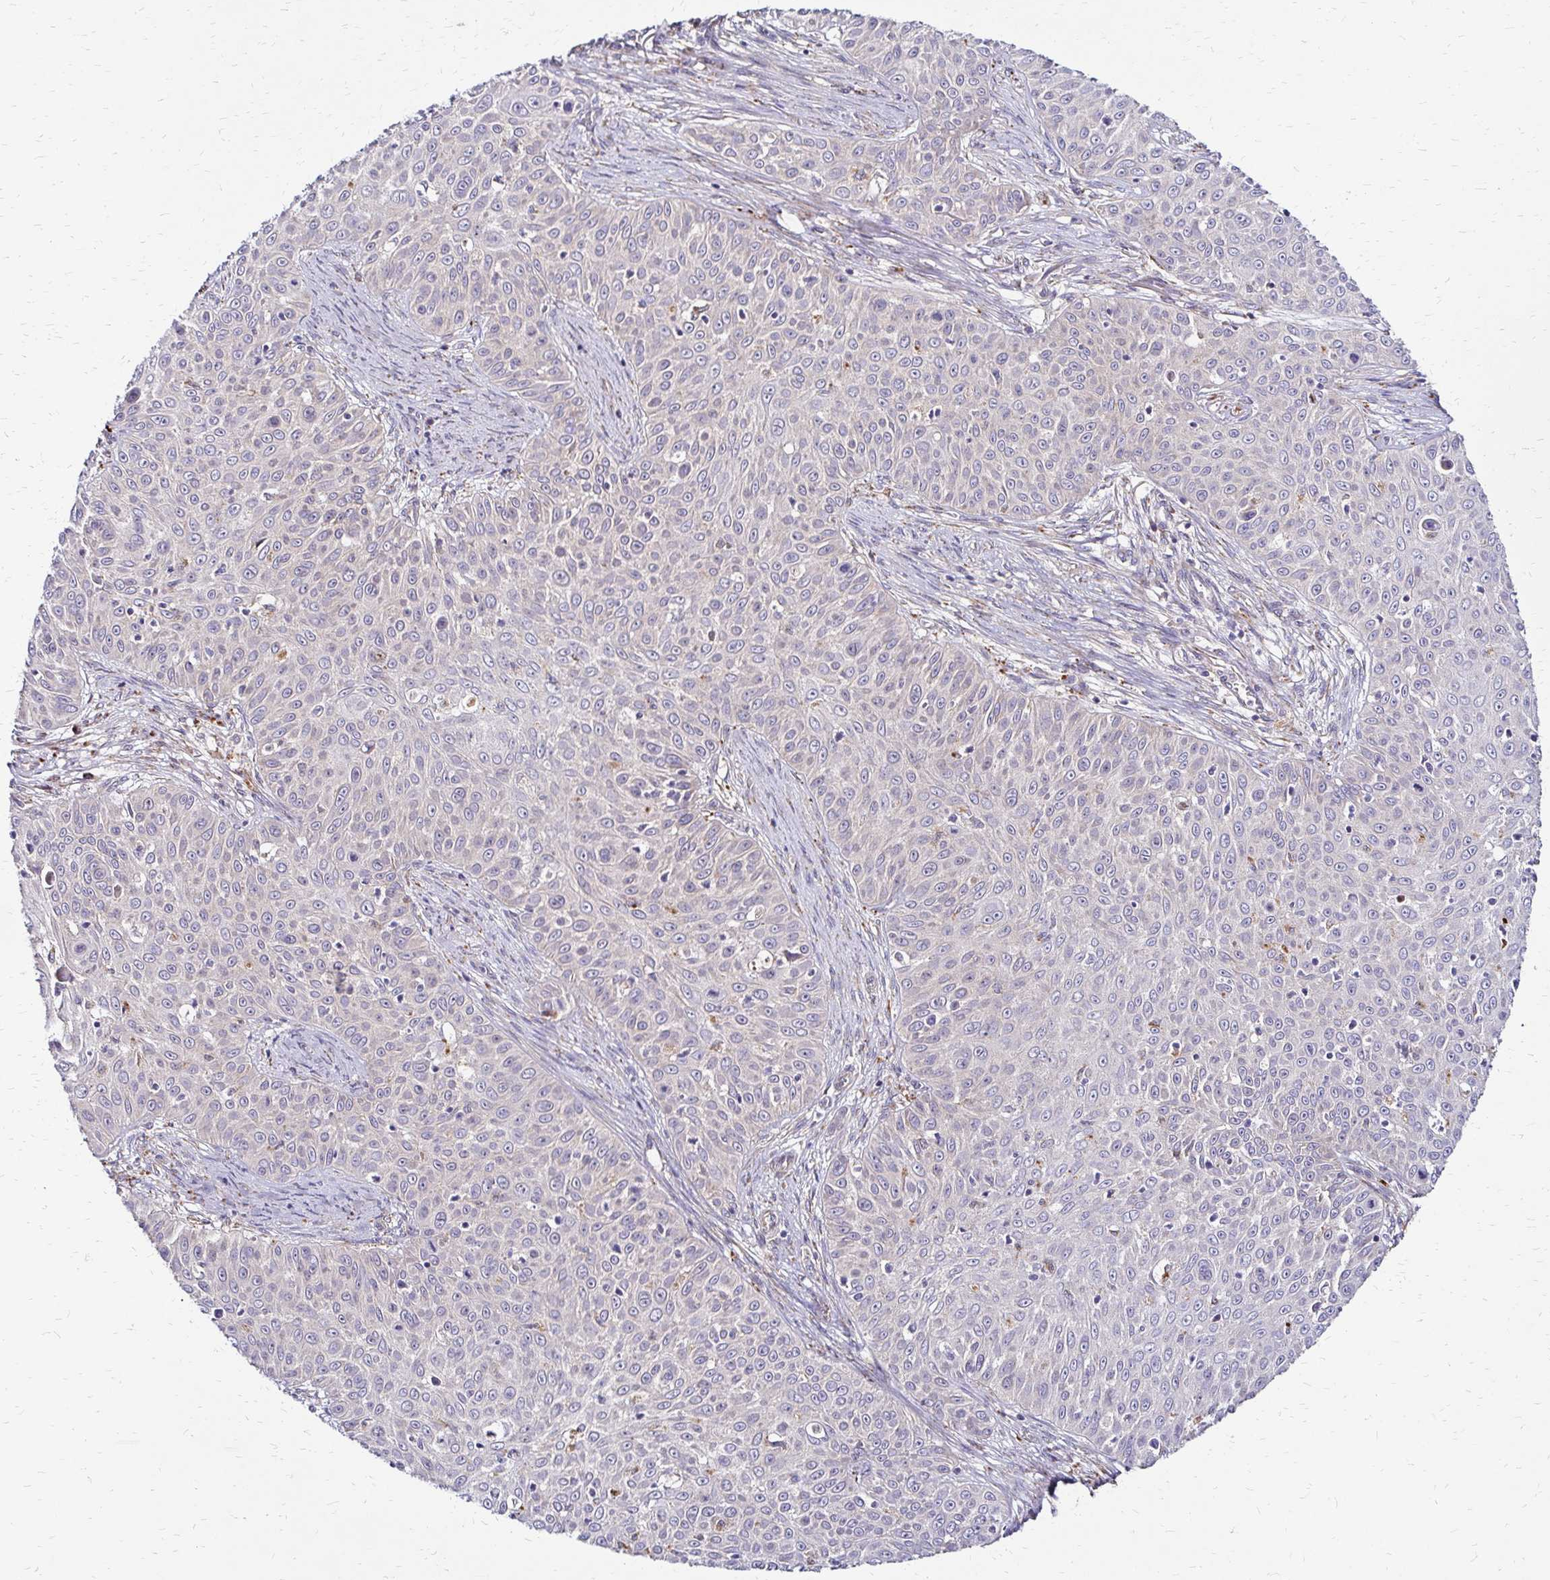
{"staining": {"intensity": "negative", "quantity": "none", "location": "none"}, "tissue": "skin cancer", "cell_type": "Tumor cells", "image_type": "cancer", "snomed": [{"axis": "morphology", "description": "Squamous cell carcinoma, NOS"}, {"axis": "topography", "description": "Skin"}], "caption": "Tumor cells are negative for brown protein staining in skin squamous cell carcinoma.", "gene": "IDUA", "patient": {"sex": "male", "age": 82}}